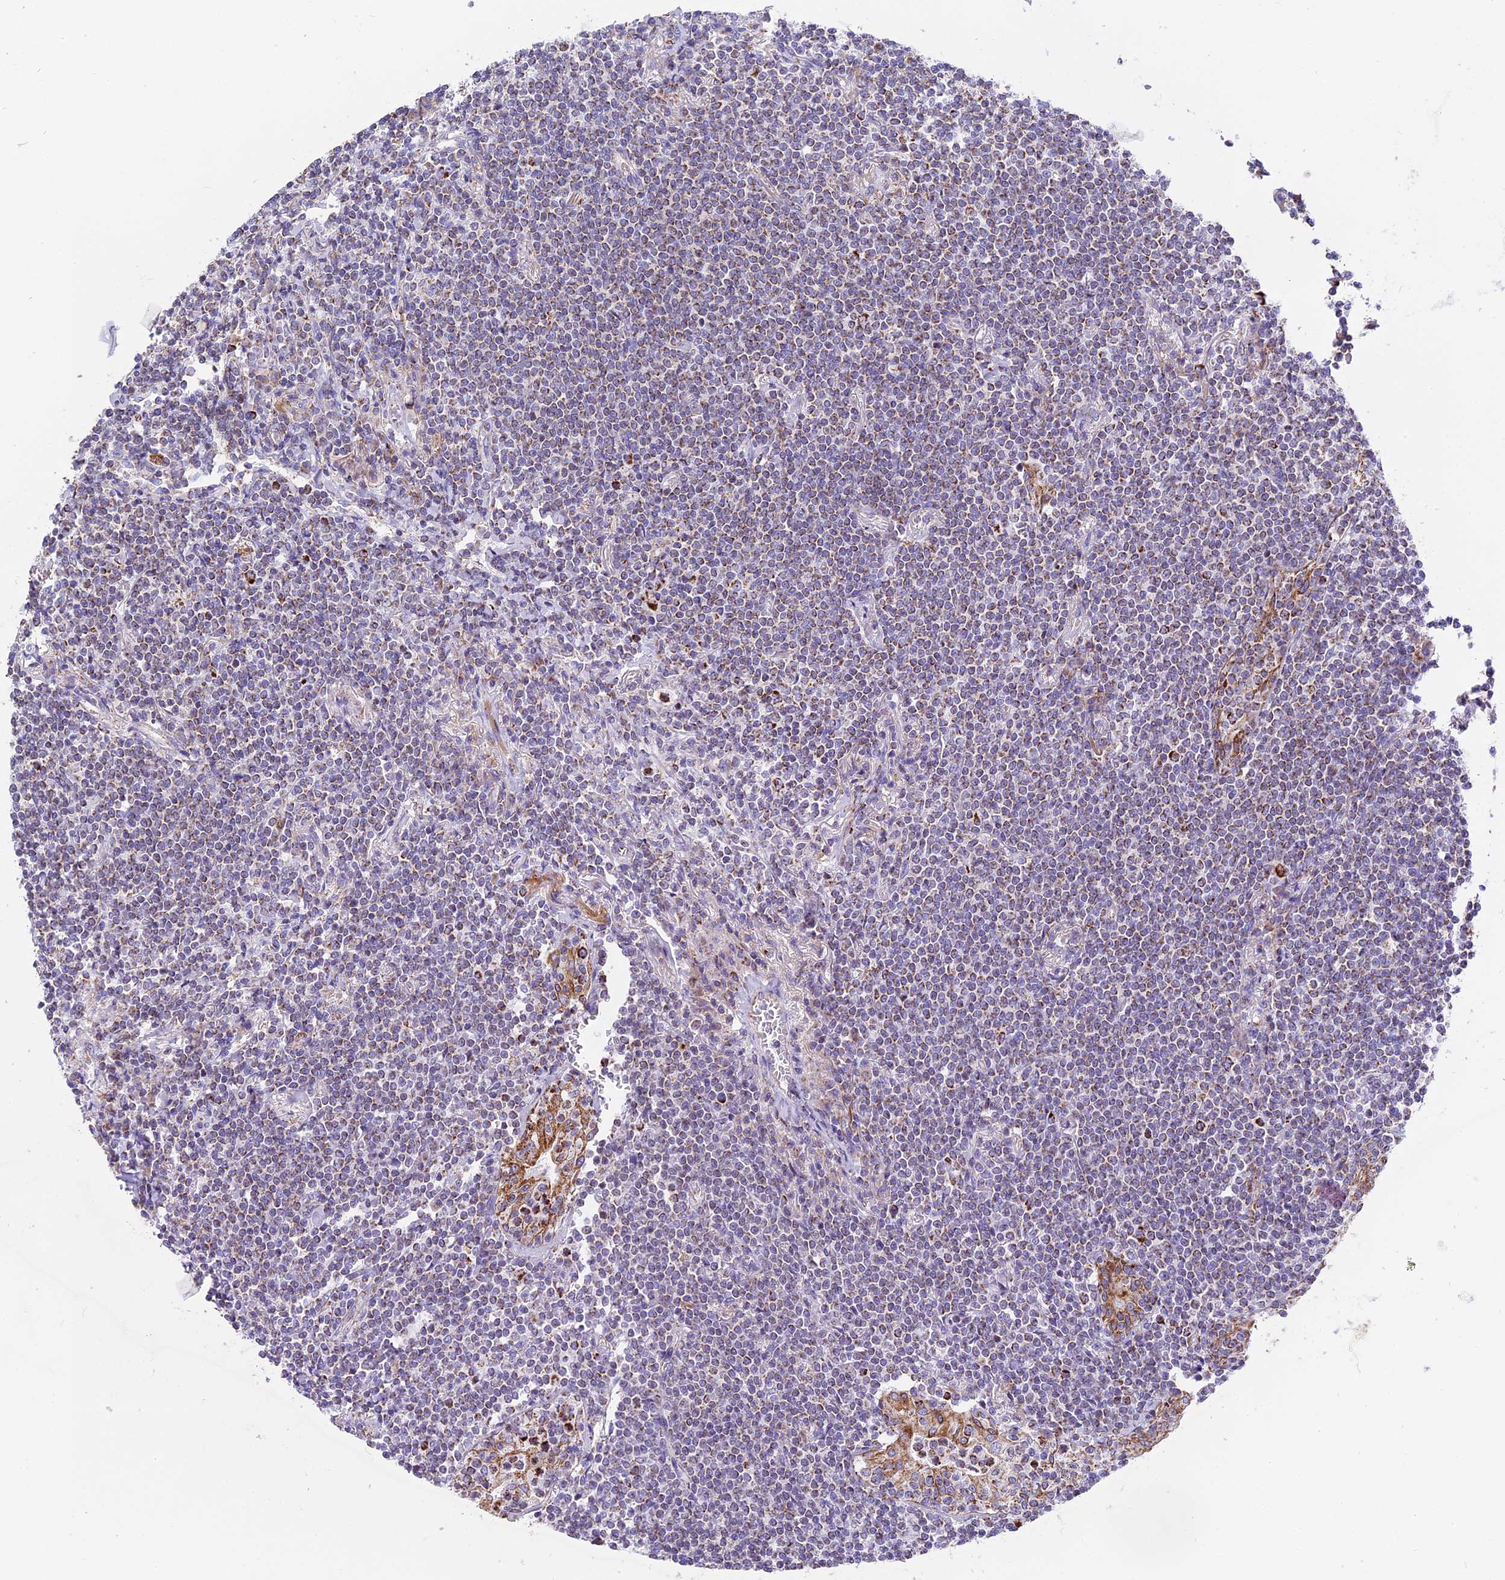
{"staining": {"intensity": "moderate", "quantity": "<25%", "location": "cytoplasmic/membranous"}, "tissue": "lymphoma", "cell_type": "Tumor cells", "image_type": "cancer", "snomed": [{"axis": "morphology", "description": "Malignant lymphoma, non-Hodgkin's type, Low grade"}, {"axis": "topography", "description": "Lung"}], "caption": "Low-grade malignant lymphoma, non-Hodgkin's type stained with DAB immunohistochemistry (IHC) shows low levels of moderate cytoplasmic/membranous expression in about <25% of tumor cells.", "gene": "MRPS34", "patient": {"sex": "female", "age": 71}}